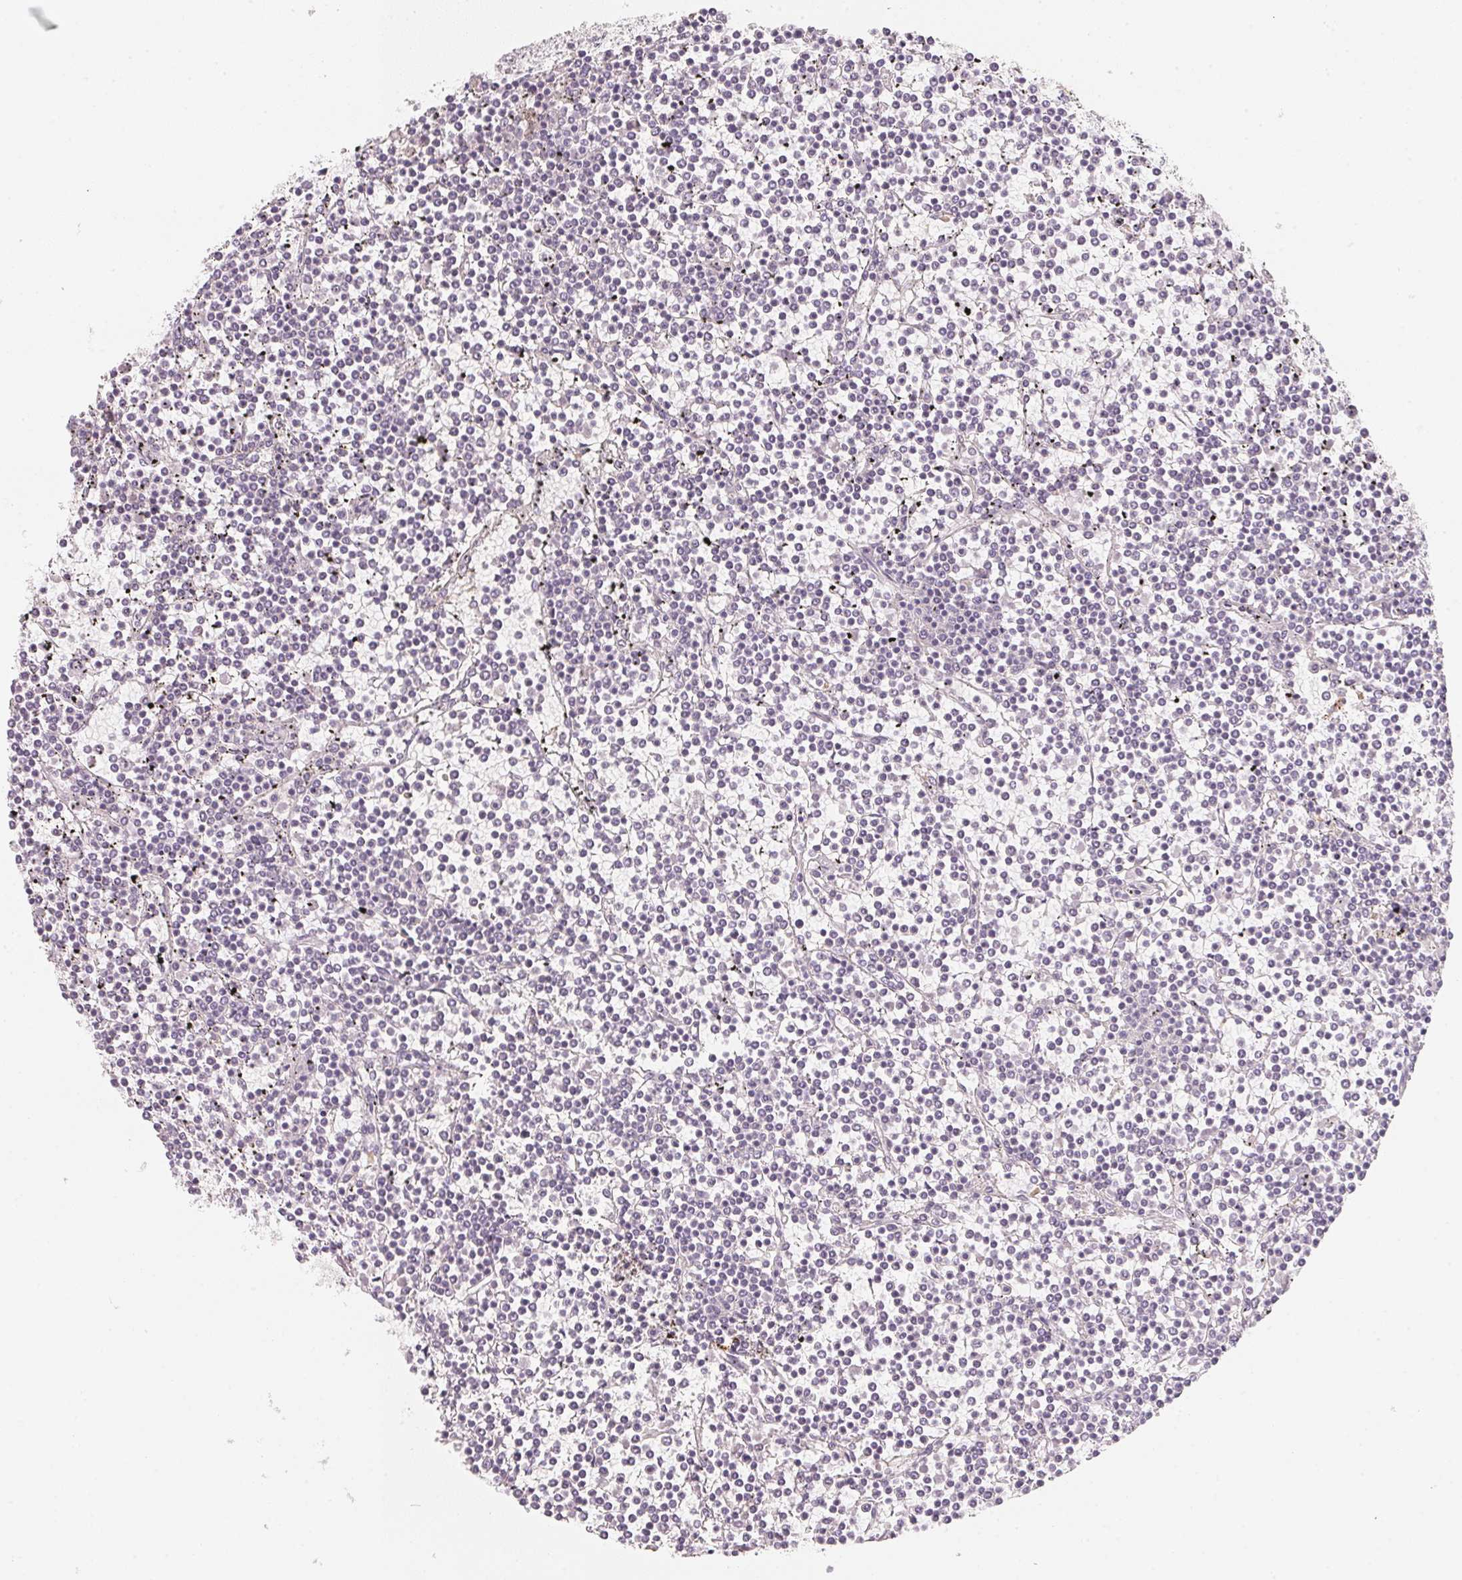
{"staining": {"intensity": "negative", "quantity": "none", "location": "none"}, "tissue": "lymphoma", "cell_type": "Tumor cells", "image_type": "cancer", "snomed": [{"axis": "morphology", "description": "Malignant lymphoma, non-Hodgkin's type, Low grade"}, {"axis": "topography", "description": "Spleen"}], "caption": "This is an immunohistochemistry (IHC) photomicrograph of human low-grade malignant lymphoma, non-Hodgkin's type. There is no staining in tumor cells.", "gene": "CFAP276", "patient": {"sex": "female", "age": 19}}